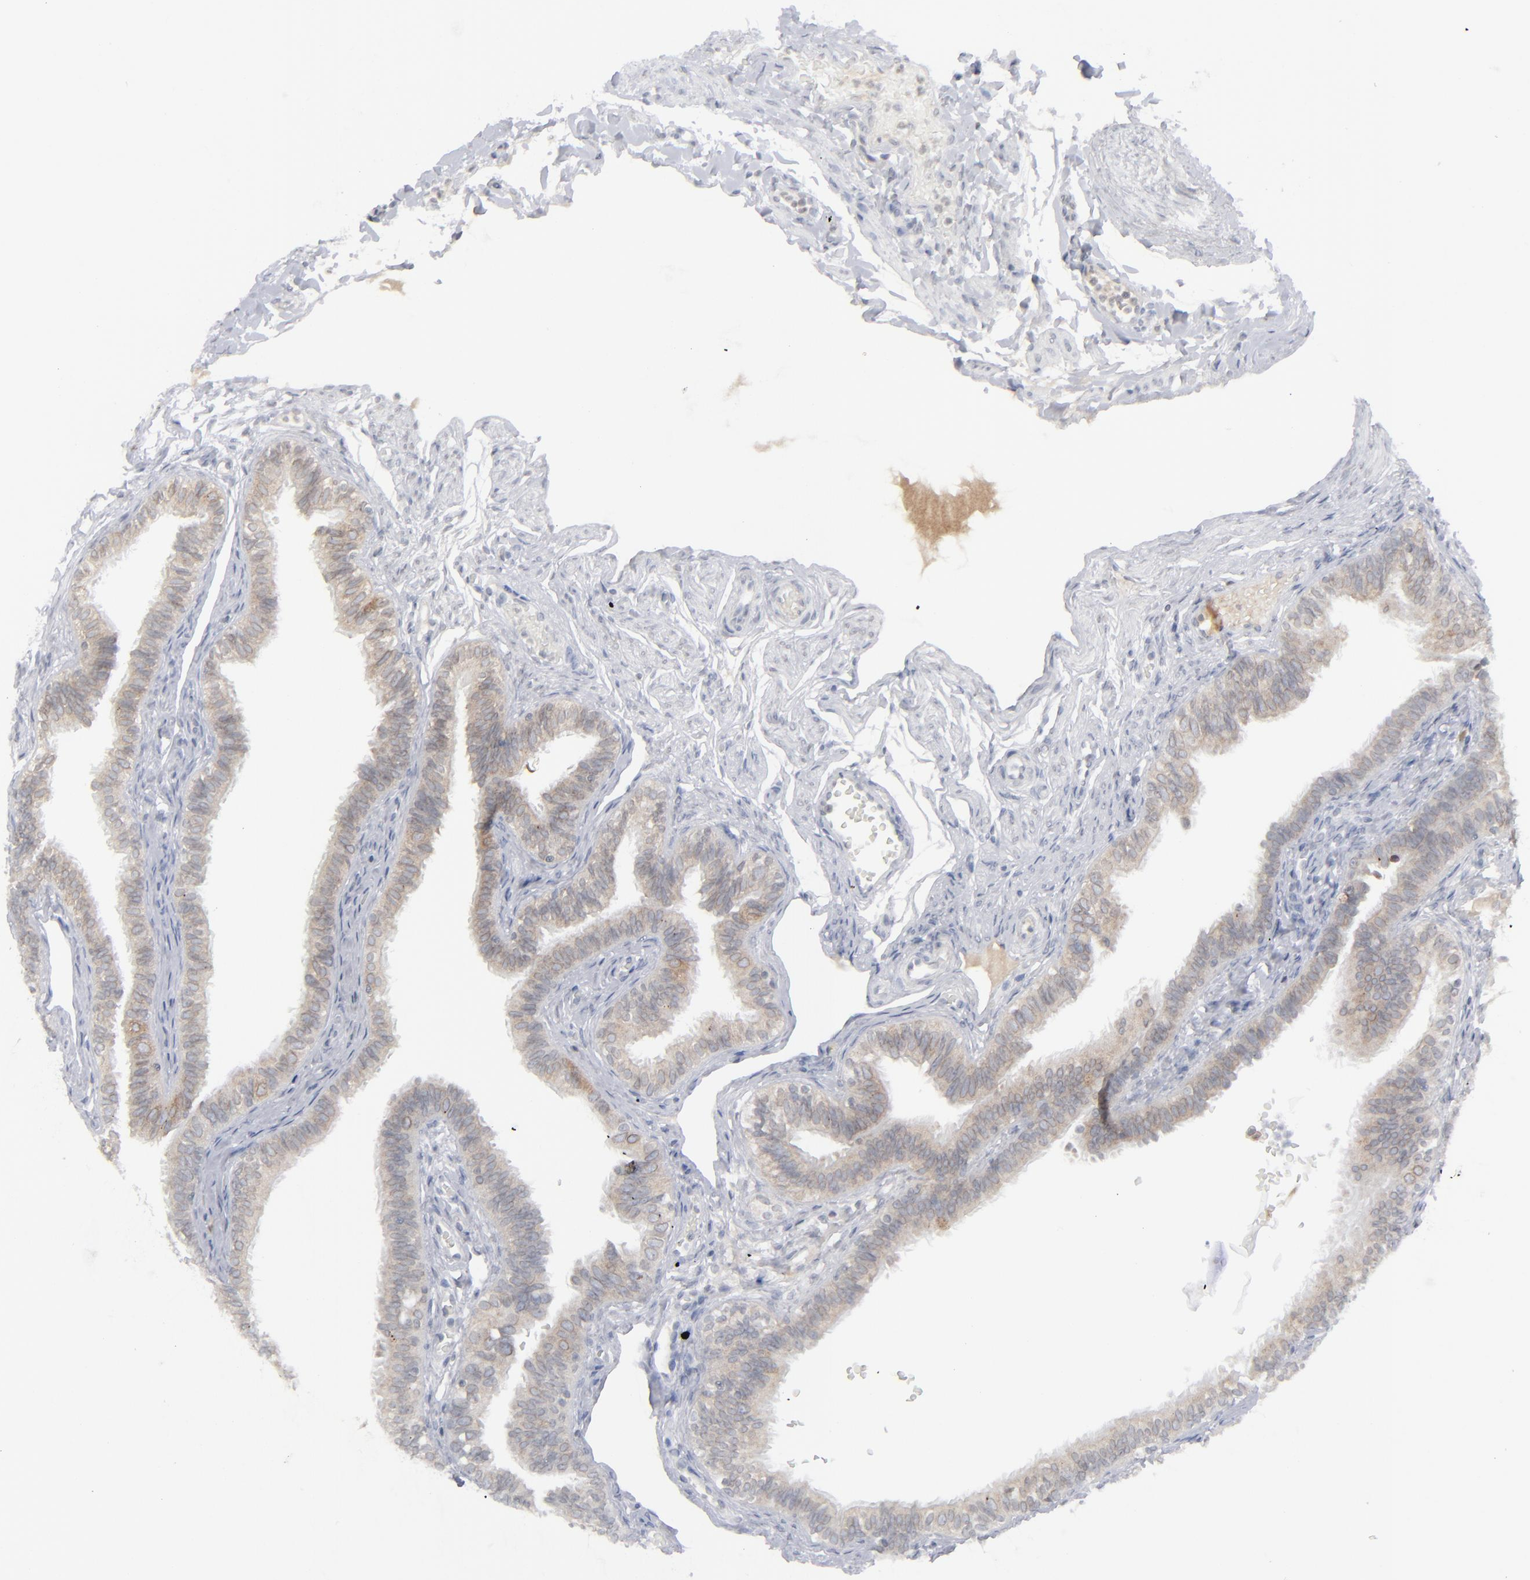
{"staining": {"intensity": "weak", "quantity": "25%-75%", "location": "cytoplasmic/membranous,nuclear"}, "tissue": "fallopian tube", "cell_type": "Glandular cells", "image_type": "normal", "snomed": [{"axis": "morphology", "description": "Normal tissue, NOS"}, {"axis": "morphology", "description": "Dermoid, NOS"}, {"axis": "topography", "description": "Fallopian tube"}], "caption": "The immunohistochemical stain labels weak cytoplasmic/membranous,nuclear expression in glandular cells of benign fallopian tube. (DAB = brown stain, brightfield microscopy at high magnification).", "gene": "NUP88", "patient": {"sex": "female", "age": 33}}